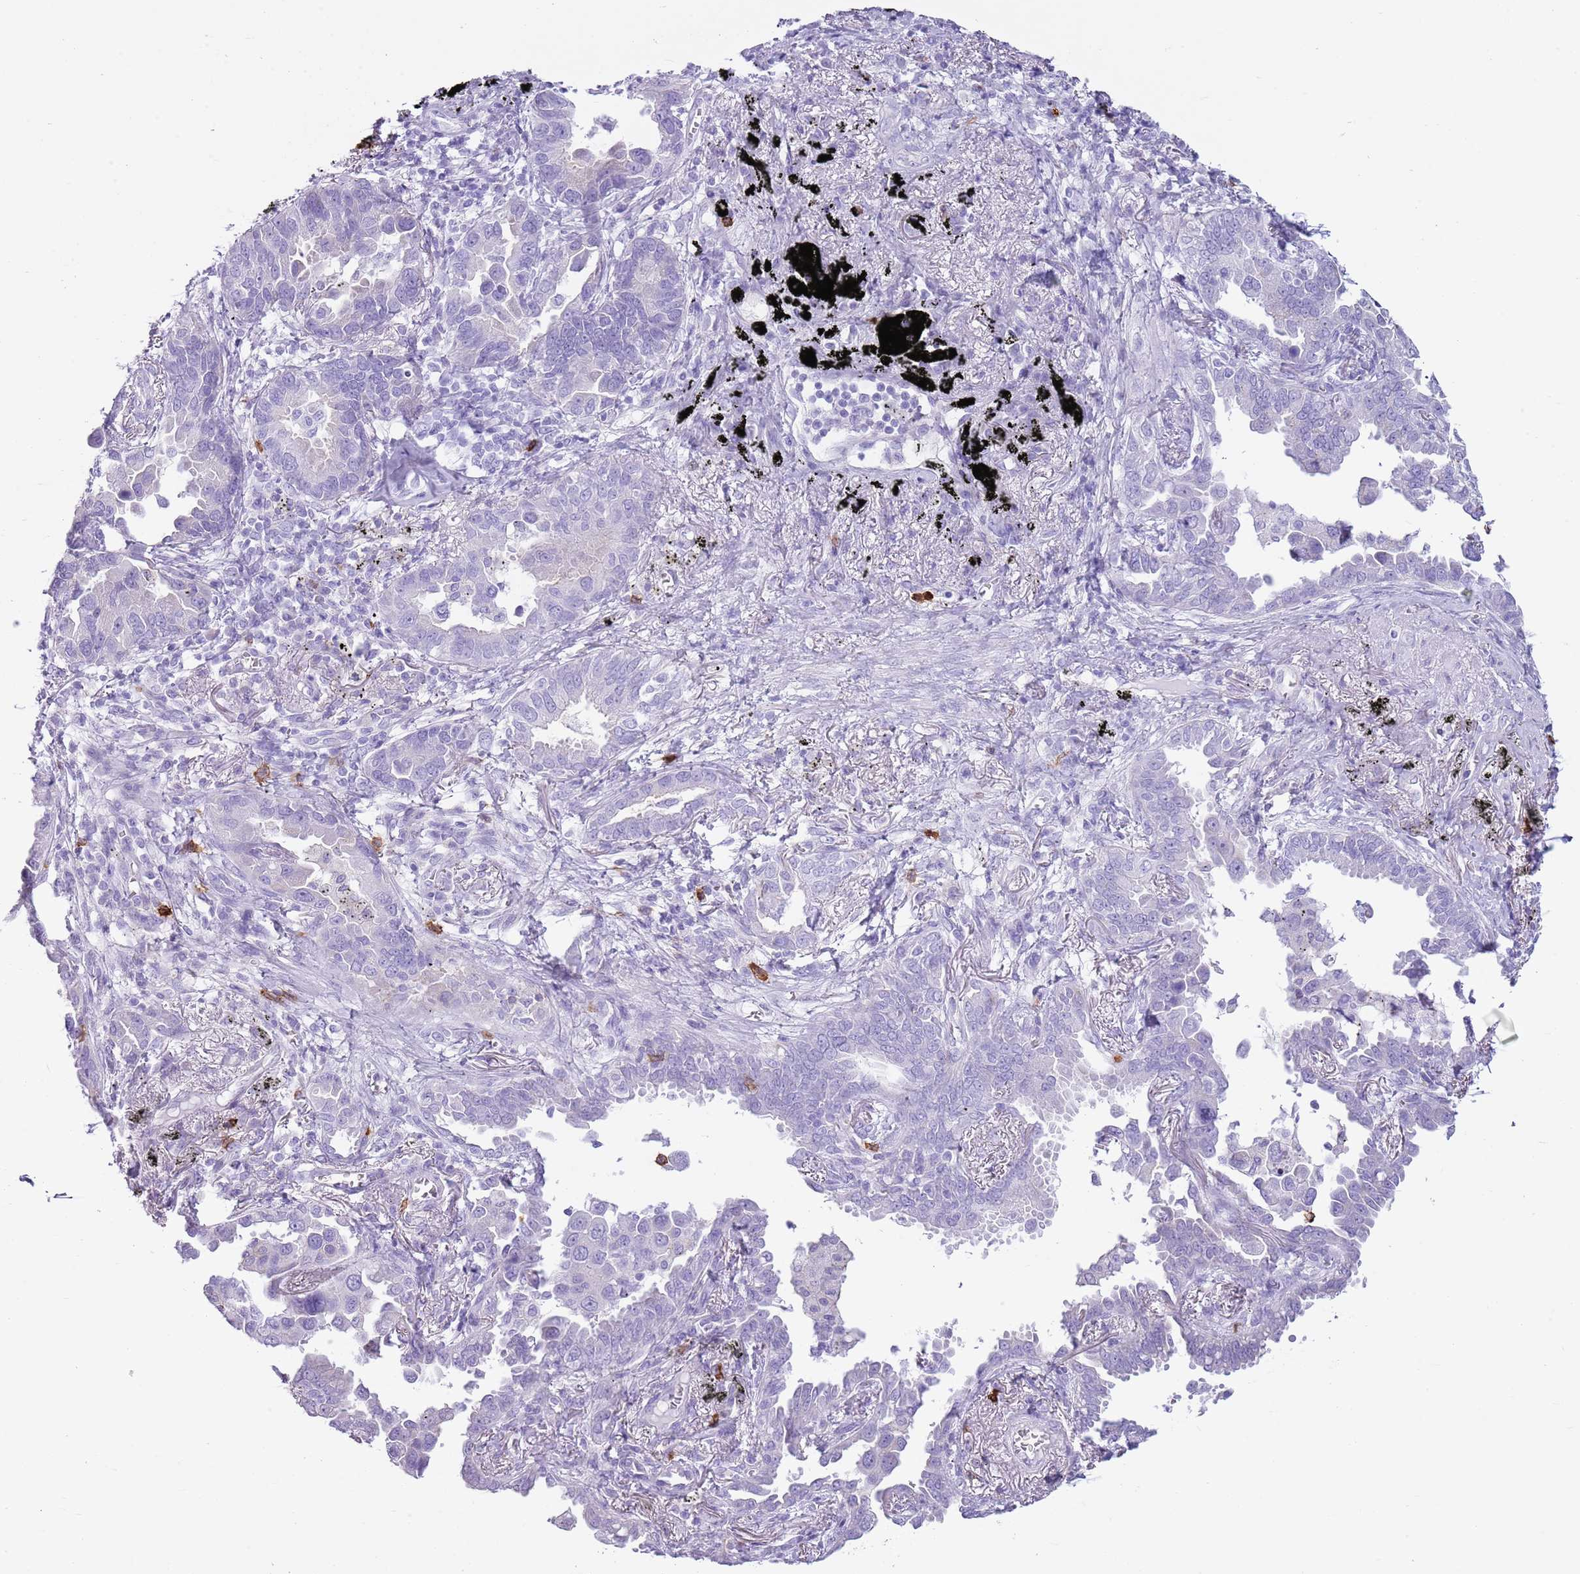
{"staining": {"intensity": "negative", "quantity": "none", "location": "none"}, "tissue": "lung cancer", "cell_type": "Tumor cells", "image_type": "cancer", "snomed": [{"axis": "morphology", "description": "Adenocarcinoma, NOS"}, {"axis": "topography", "description": "Lung"}], "caption": "Adenocarcinoma (lung) was stained to show a protein in brown. There is no significant positivity in tumor cells. (Stains: DAB (3,3'-diaminobenzidine) IHC with hematoxylin counter stain, Microscopy: brightfield microscopy at high magnification).", "gene": "CD177", "patient": {"sex": "male", "age": 67}}